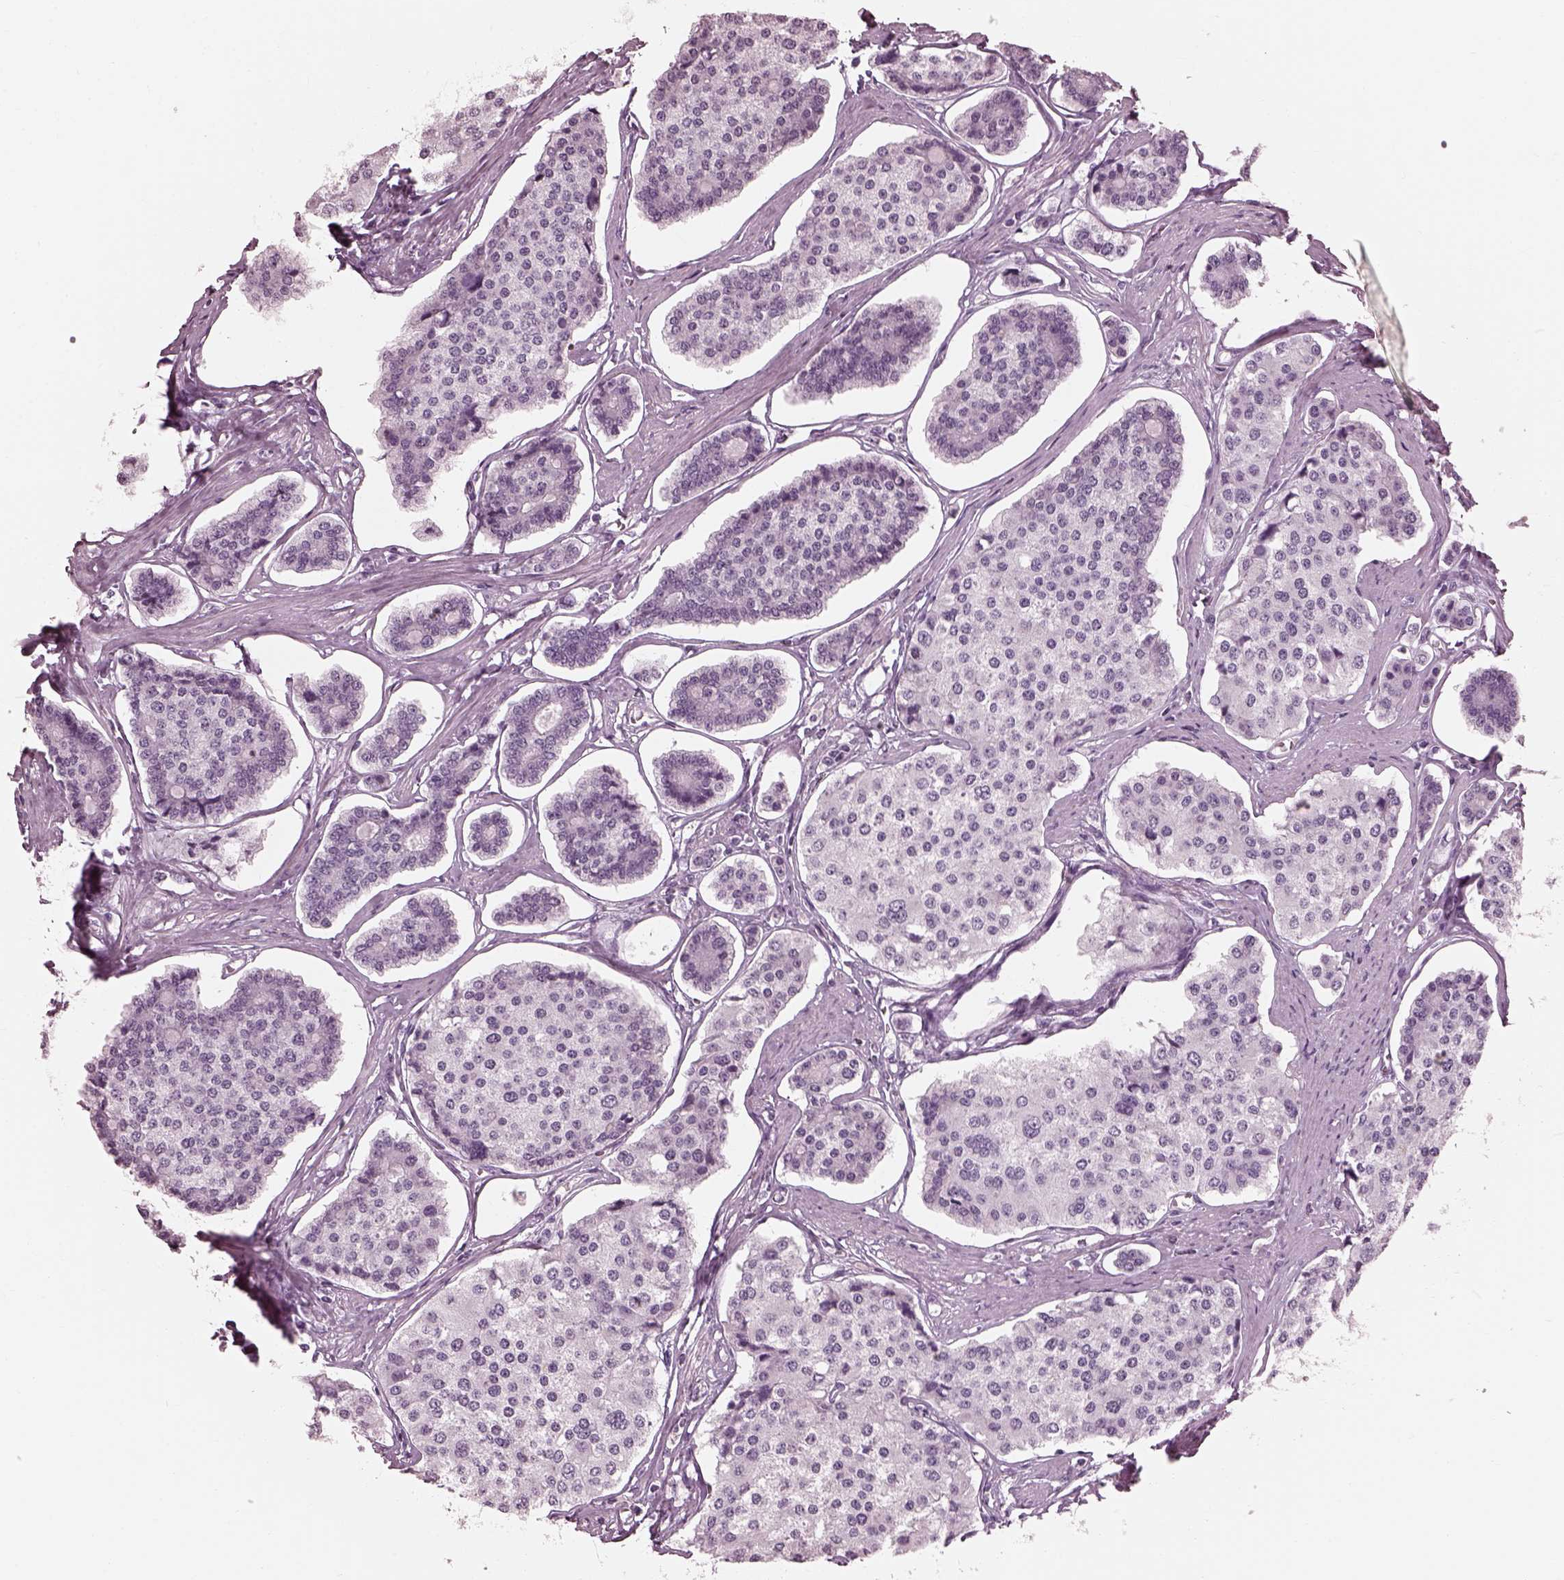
{"staining": {"intensity": "negative", "quantity": "none", "location": "none"}, "tissue": "carcinoid", "cell_type": "Tumor cells", "image_type": "cancer", "snomed": [{"axis": "morphology", "description": "Carcinoid, malignant, NOS"}, {"axis": "topography", "description": "Small intestine"}], "caption": "Image shows no significant protein expression in tumor cells of carcinoid (malignant).", "gene": "TCHHL1", "patient": {"sex": "female", "age": 65}}